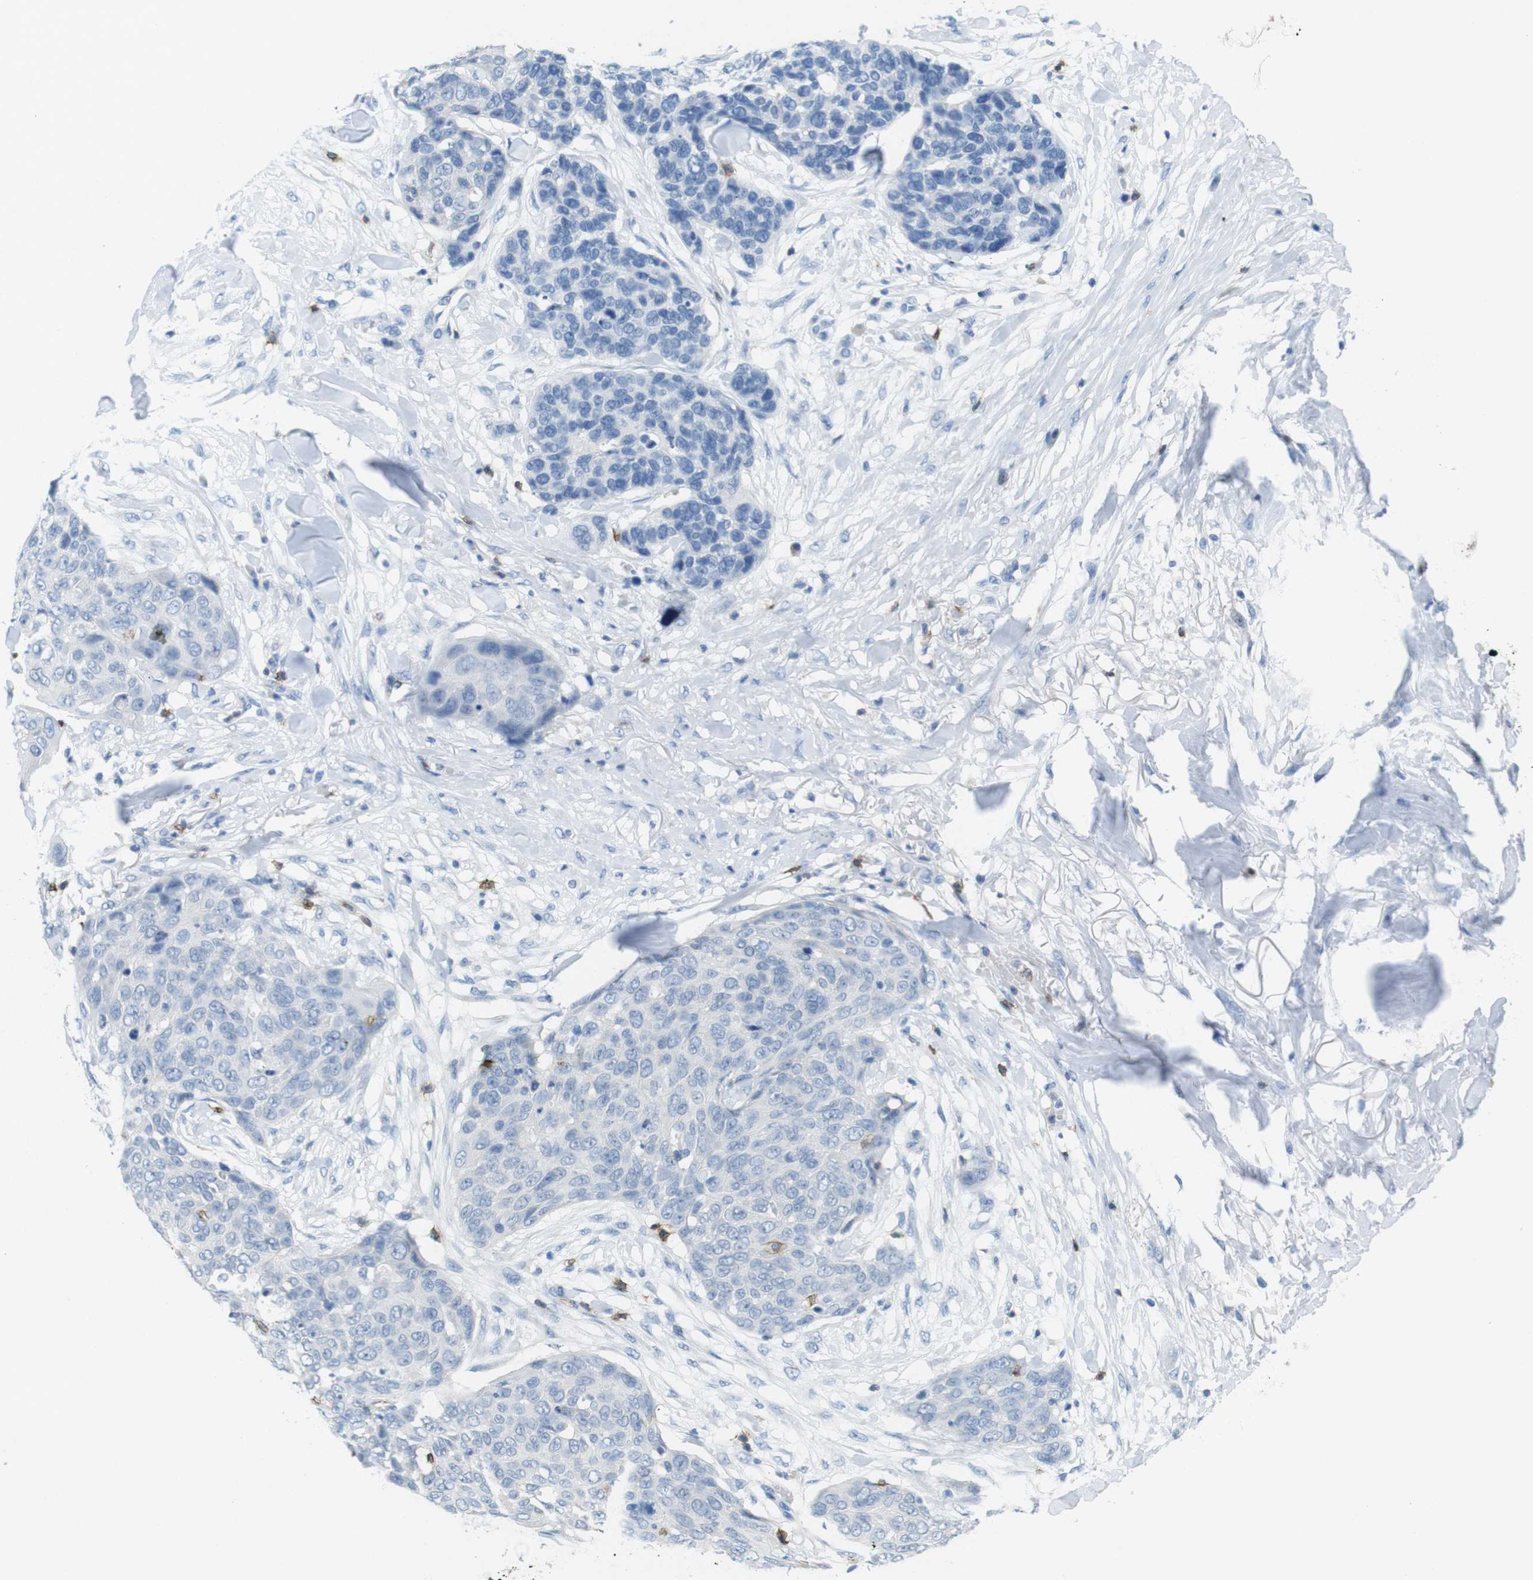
{"staining": {"intensity": "negative", "quantity": "none", "location": "none"}, "tissue": "skin cancer", "cell_type": "Tumor cells", "image_type": "cancer", "snomed": [{"axis": "morphology", "description": "Squamous cell carcinoma in situ, NOS"}, {"axis": "morphology", "description": "Squamous cell carcinoma, NOS"}, {"axis": "topography", "description": "Skin"}], "caption": "A high-resolution photomicrograph shows immunohistochemistry (IHC) staining of skin squamous cell carcinoma, which exhibits no significant expression in tumor cells.", "gene": "CD5", "patient": {"sex": "male", "age": 93}}